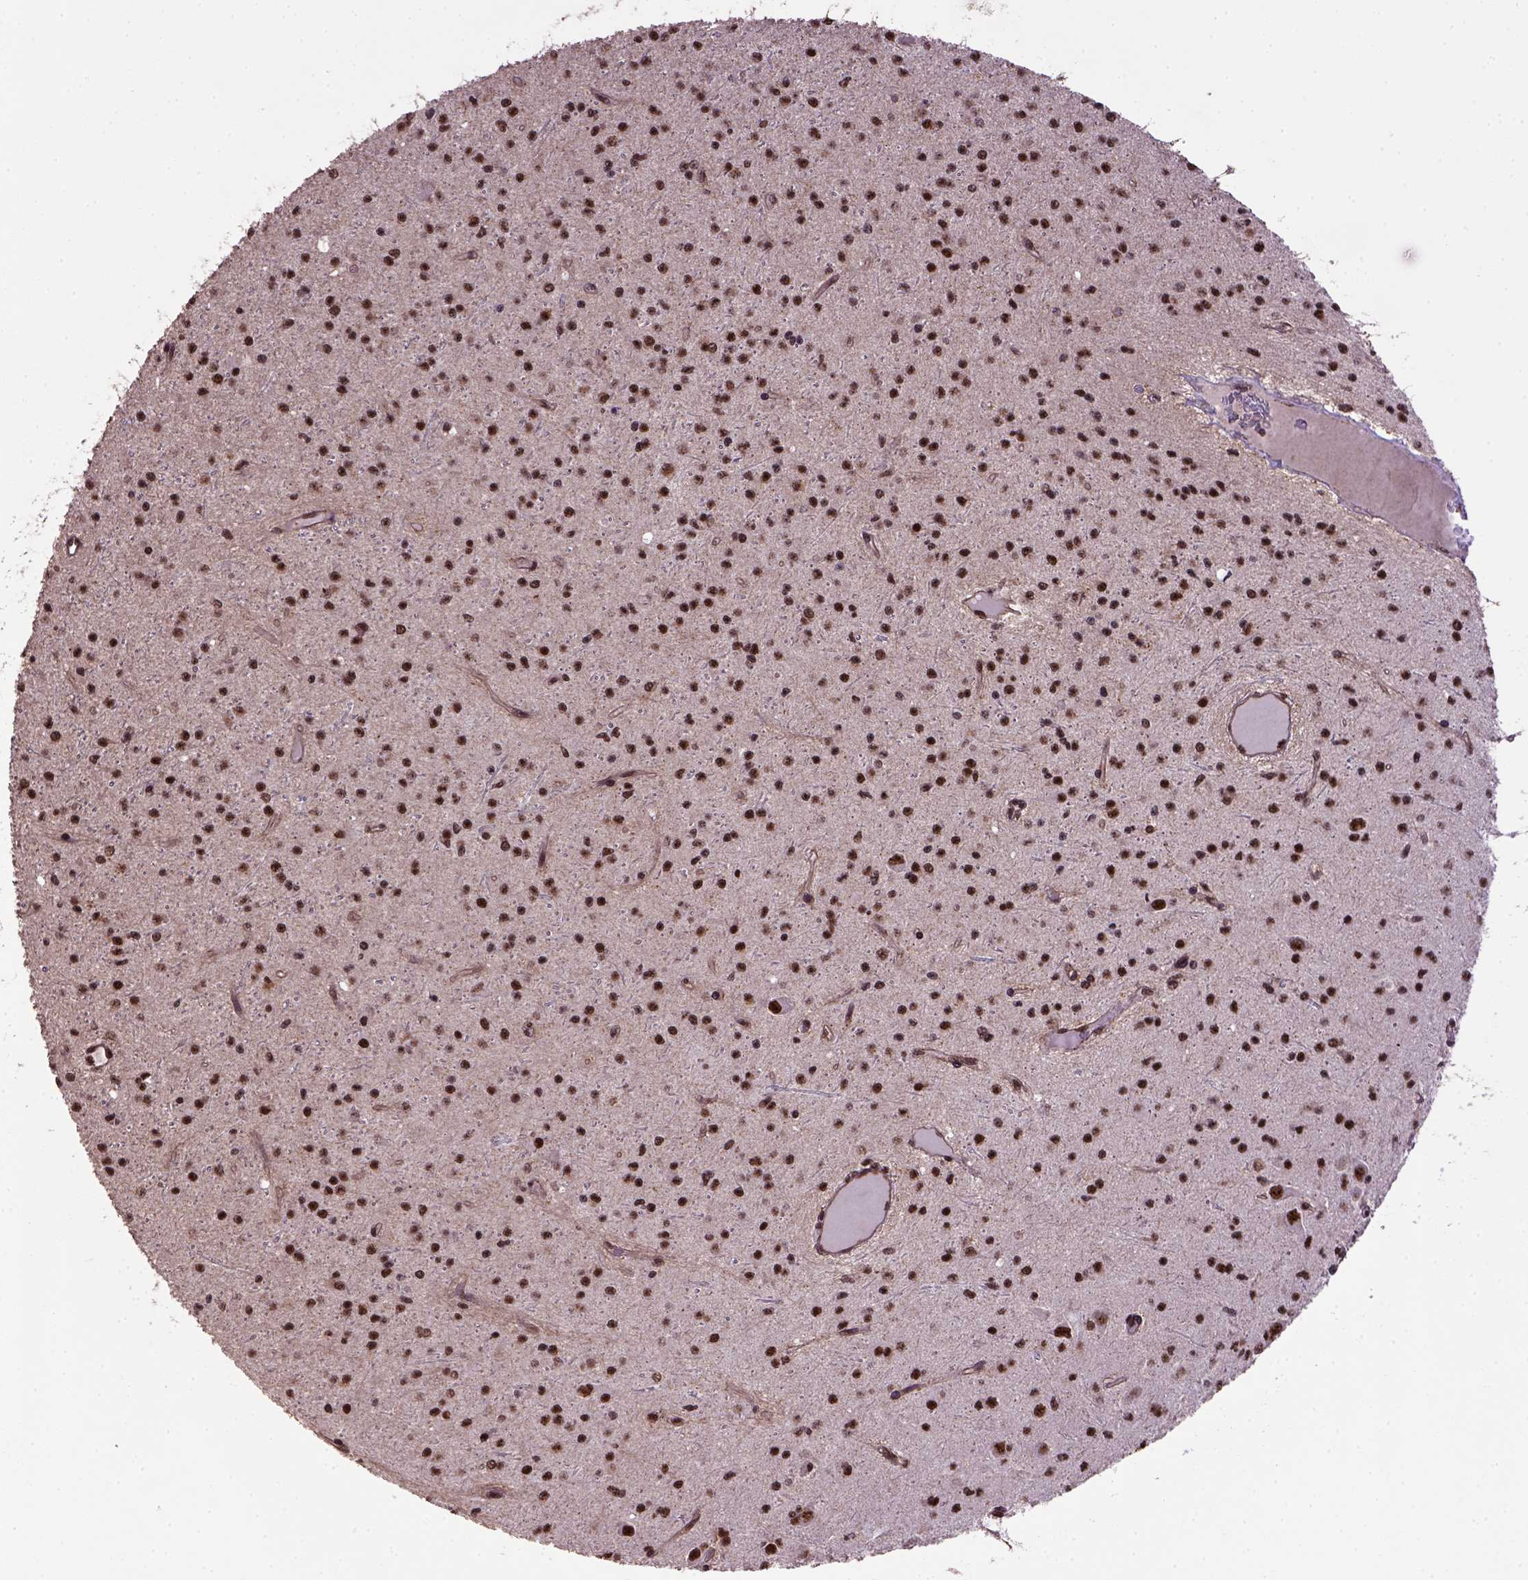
{"staining": {"intensity": "strong", "quantity": ">75%", "location": "nuclear"}, "tissue": "glioma", "cell_type": "Tumor cells", "image_type": "cancer", "snomed": [{"axis": "morphology", "description": "Glioma, malignant, Low grade"}, {"axis": "topography", "description": "Brain"}], "caption": "Glioma stained with IHC demonstrates strong nuclear positivity in approximately >75% of tumor cells.", "gene": "PPIG", "patient": {"sex": "male", "age": 27}}